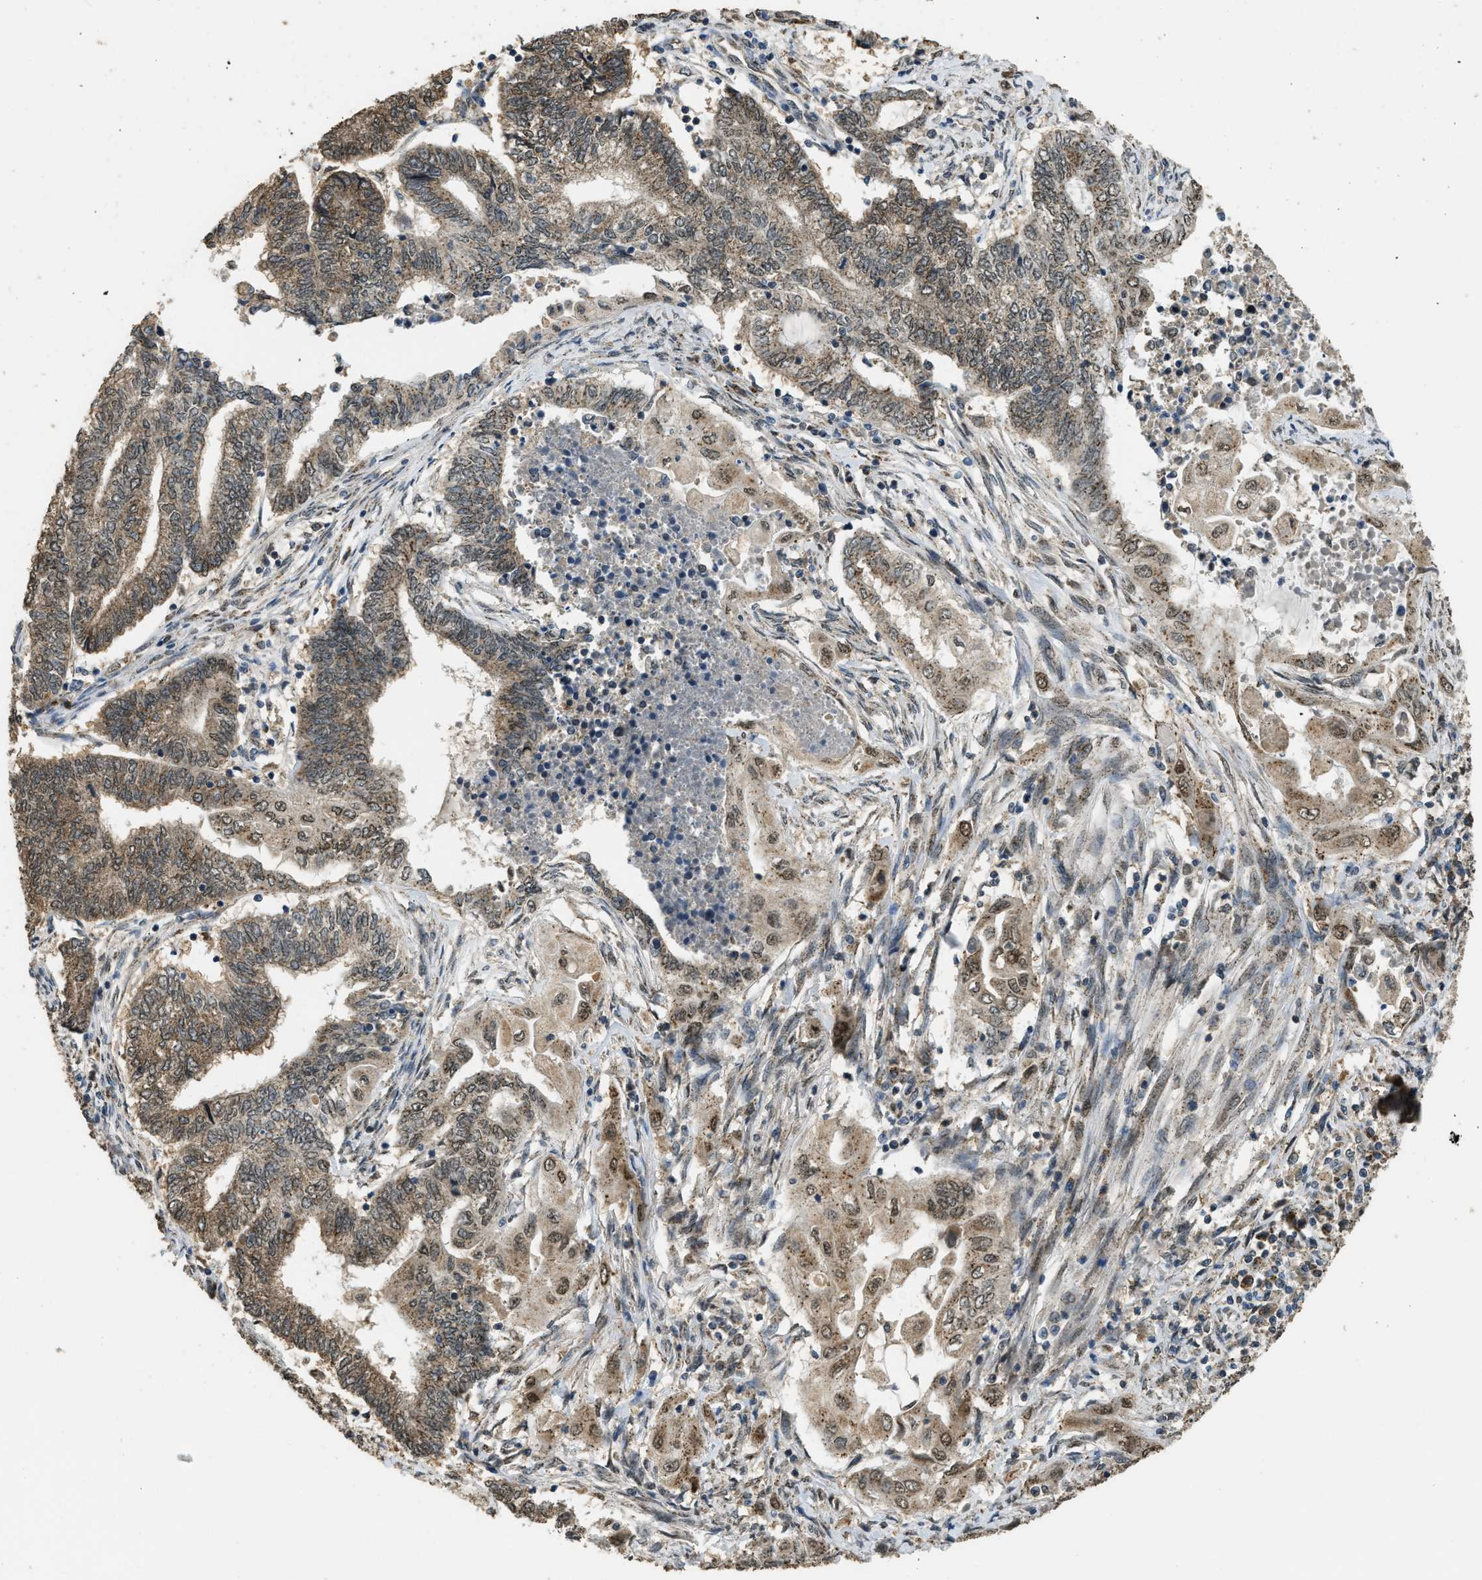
{"staining": {"intensity": "moderate", "quantity": ">75%", "location": "cytoplasmic/membranous"}, "tissue": "endometrial cancer", "cell_type": "Tumor cells", "image_type": "cancer", "snomed": [{"axis": "morphology", "description": "Adenocarcinoma, NOS"}, {"axis": "topography", "description": "Uterus"}, {"axis": "topography", "description": "Endometrium"}], "caption": "This image shows immunohistochemistry staining of endometrial cancer, with medium moderate cytoplasmic/membranous staining in about >75% of tumor cells.", "gene": "IPO7", "patient": {"sex": "female", "age": 70}}